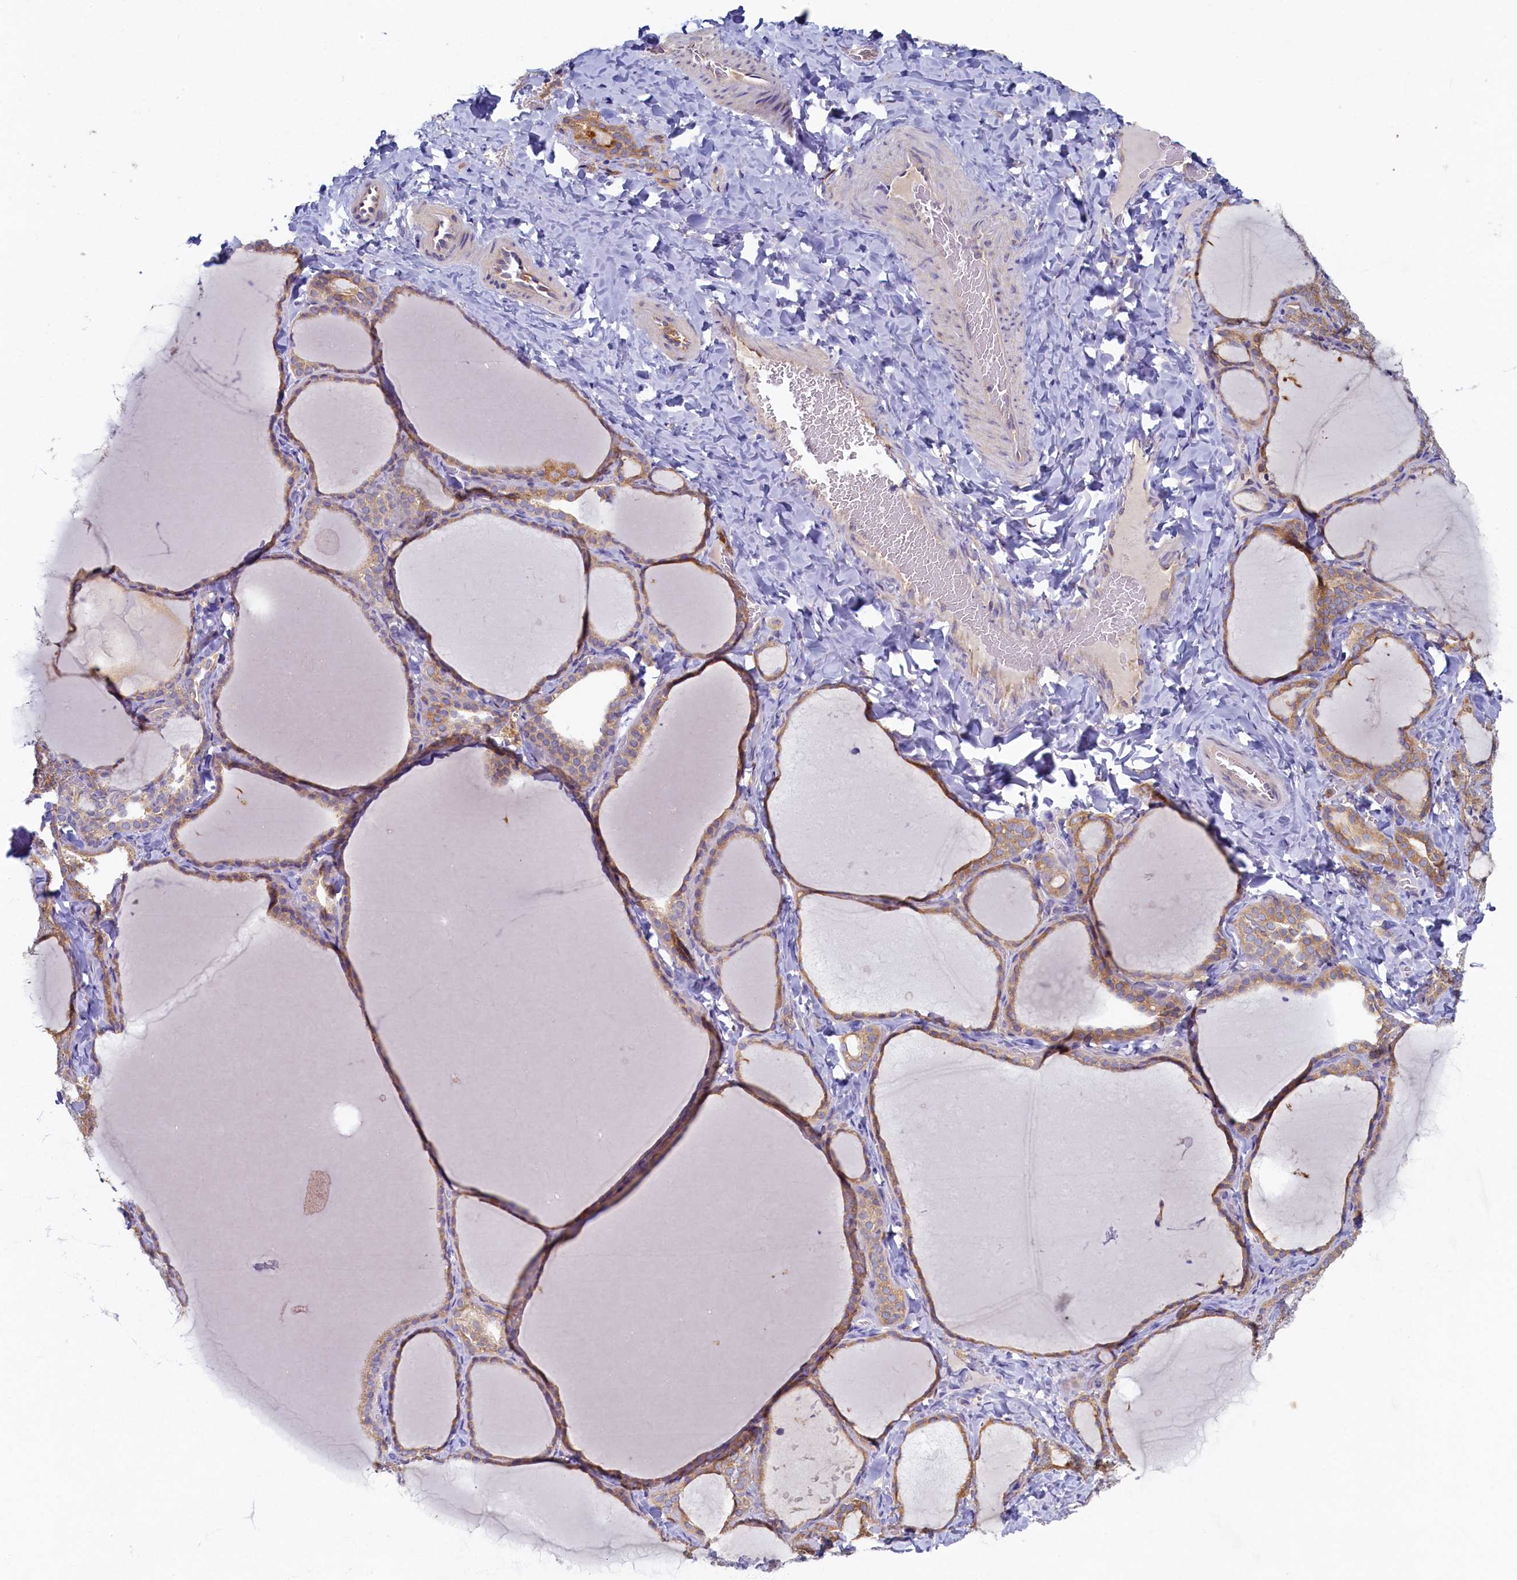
{"staining": {"intensity": "moderate", "quantity": ">75%", "location": "cytoplasmic/membranous"}, "tissue": "thyroid gland", "cell_type": "Glandular cells", "image_type": "normal", "snomed": [{"axis": "morphology", "description": "Normal tissue, NOS"}, {"axis": "topography", "description": "Thyroid gland"}], "caption": "The image demonstrates a brown stain indicating the presence of a protein in the cytoplasmic/membranous of glandular cells in thyroid gland. (DAB (3,3'-diaminobenzidine) IHC, brown staining for protein, blue staining for nuclei).", "gene": "TIMM8B", "patient": {"sex": "female", "age": 22}}